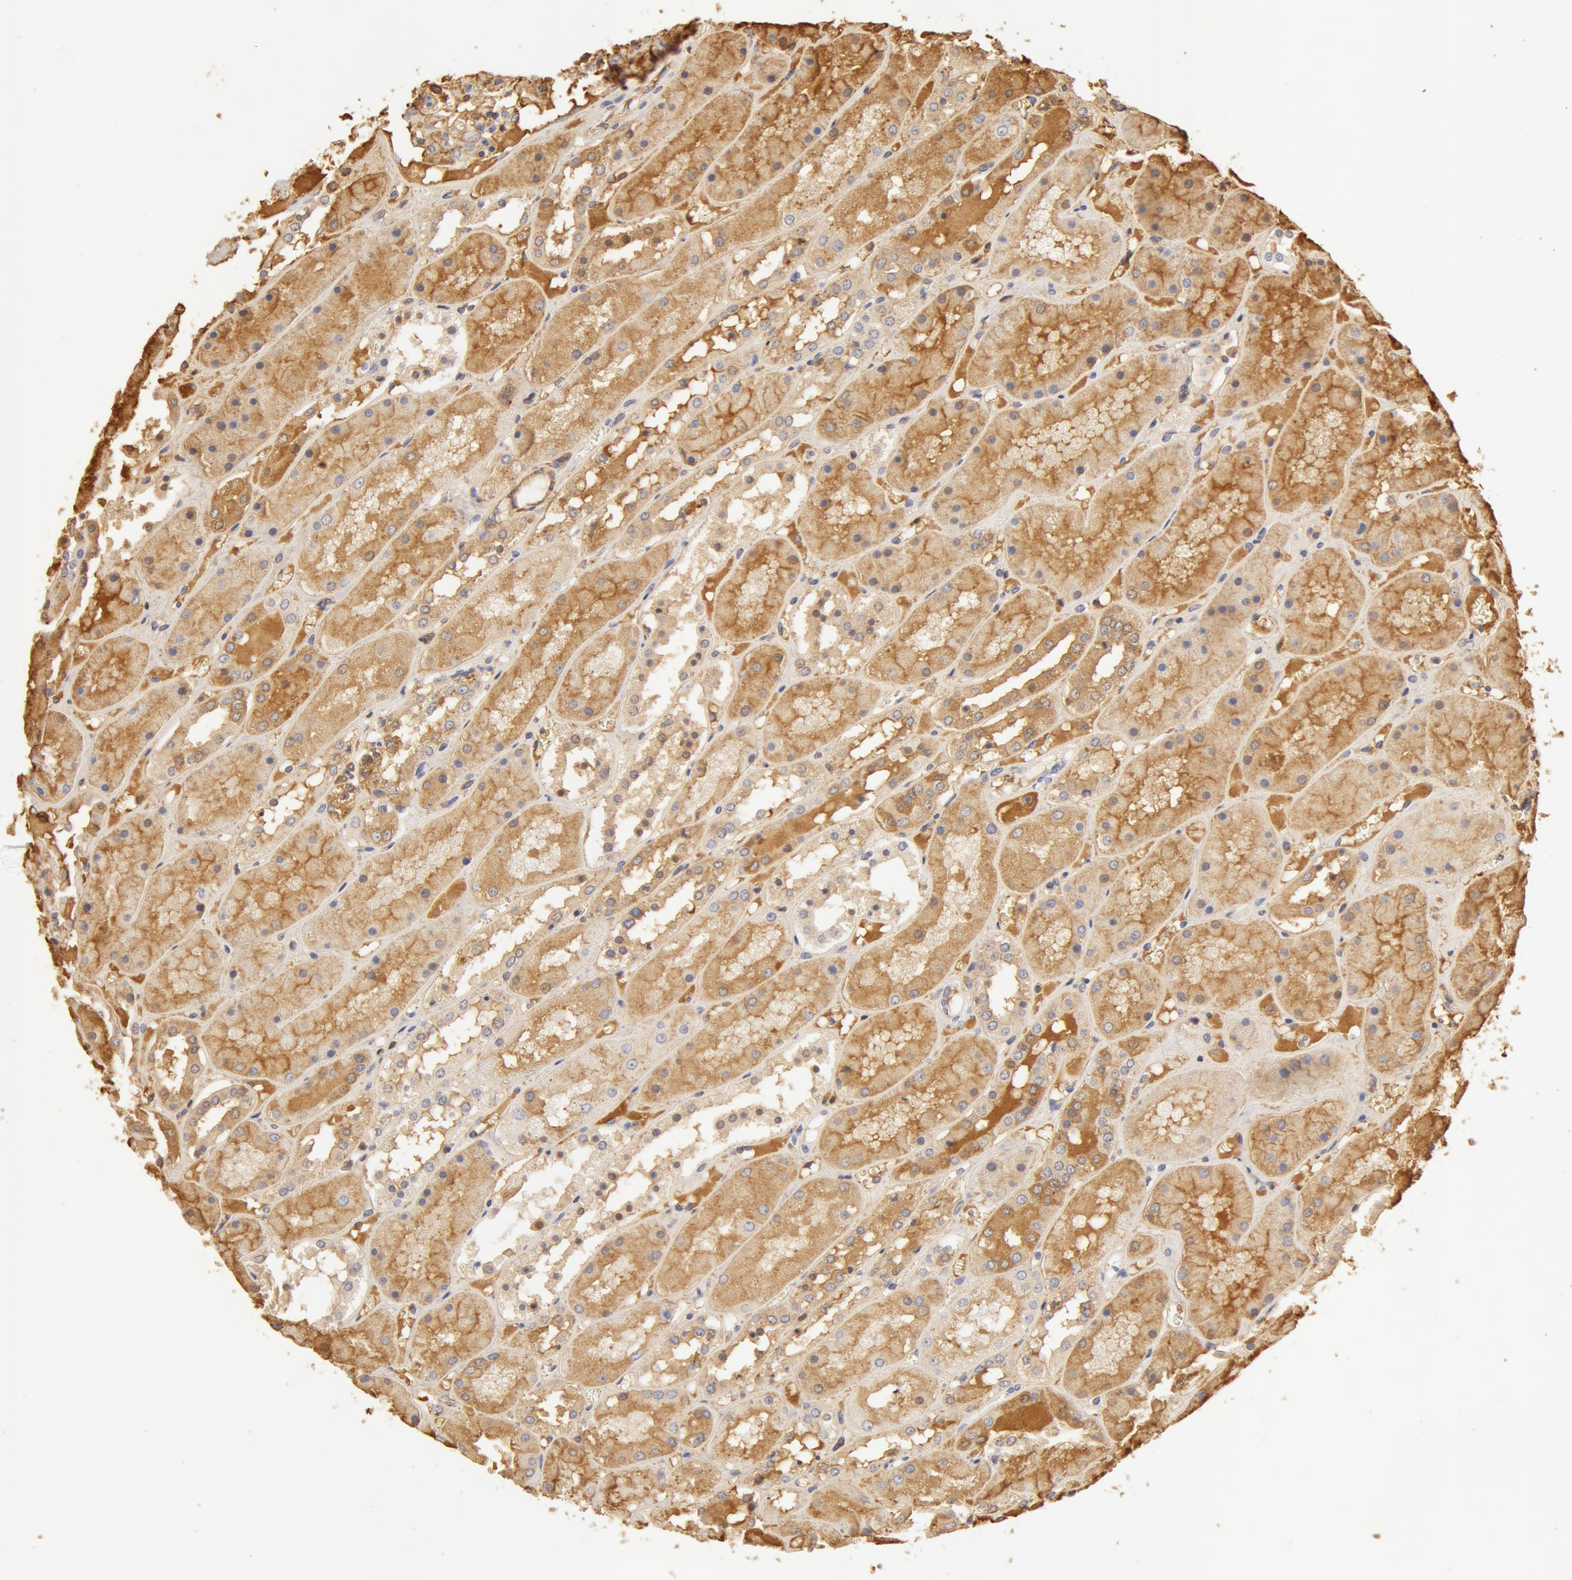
{"staining": {"intensity": "weak", "quantity": "<25%", "location": "cytoplasmic/membranous"}, "tissue": "kidney", "cell_type": "Cells in glomeruli", "image_type": "normal", "snomed": [{"axis": "morphology", "description": "Normal tissue, NOS"}, {"axis": "topography", "description": "Kidney"}], "caption": "Cells in glomeruli show no significant protein staining in normal kidney. The staining is performed using DAB (3,3'-diaminobenzidine) brown chromogen with nuclei counter-stained in using hematoxylin.", "gene": "TF", "patient": {"sex": "male", "age": 36}}